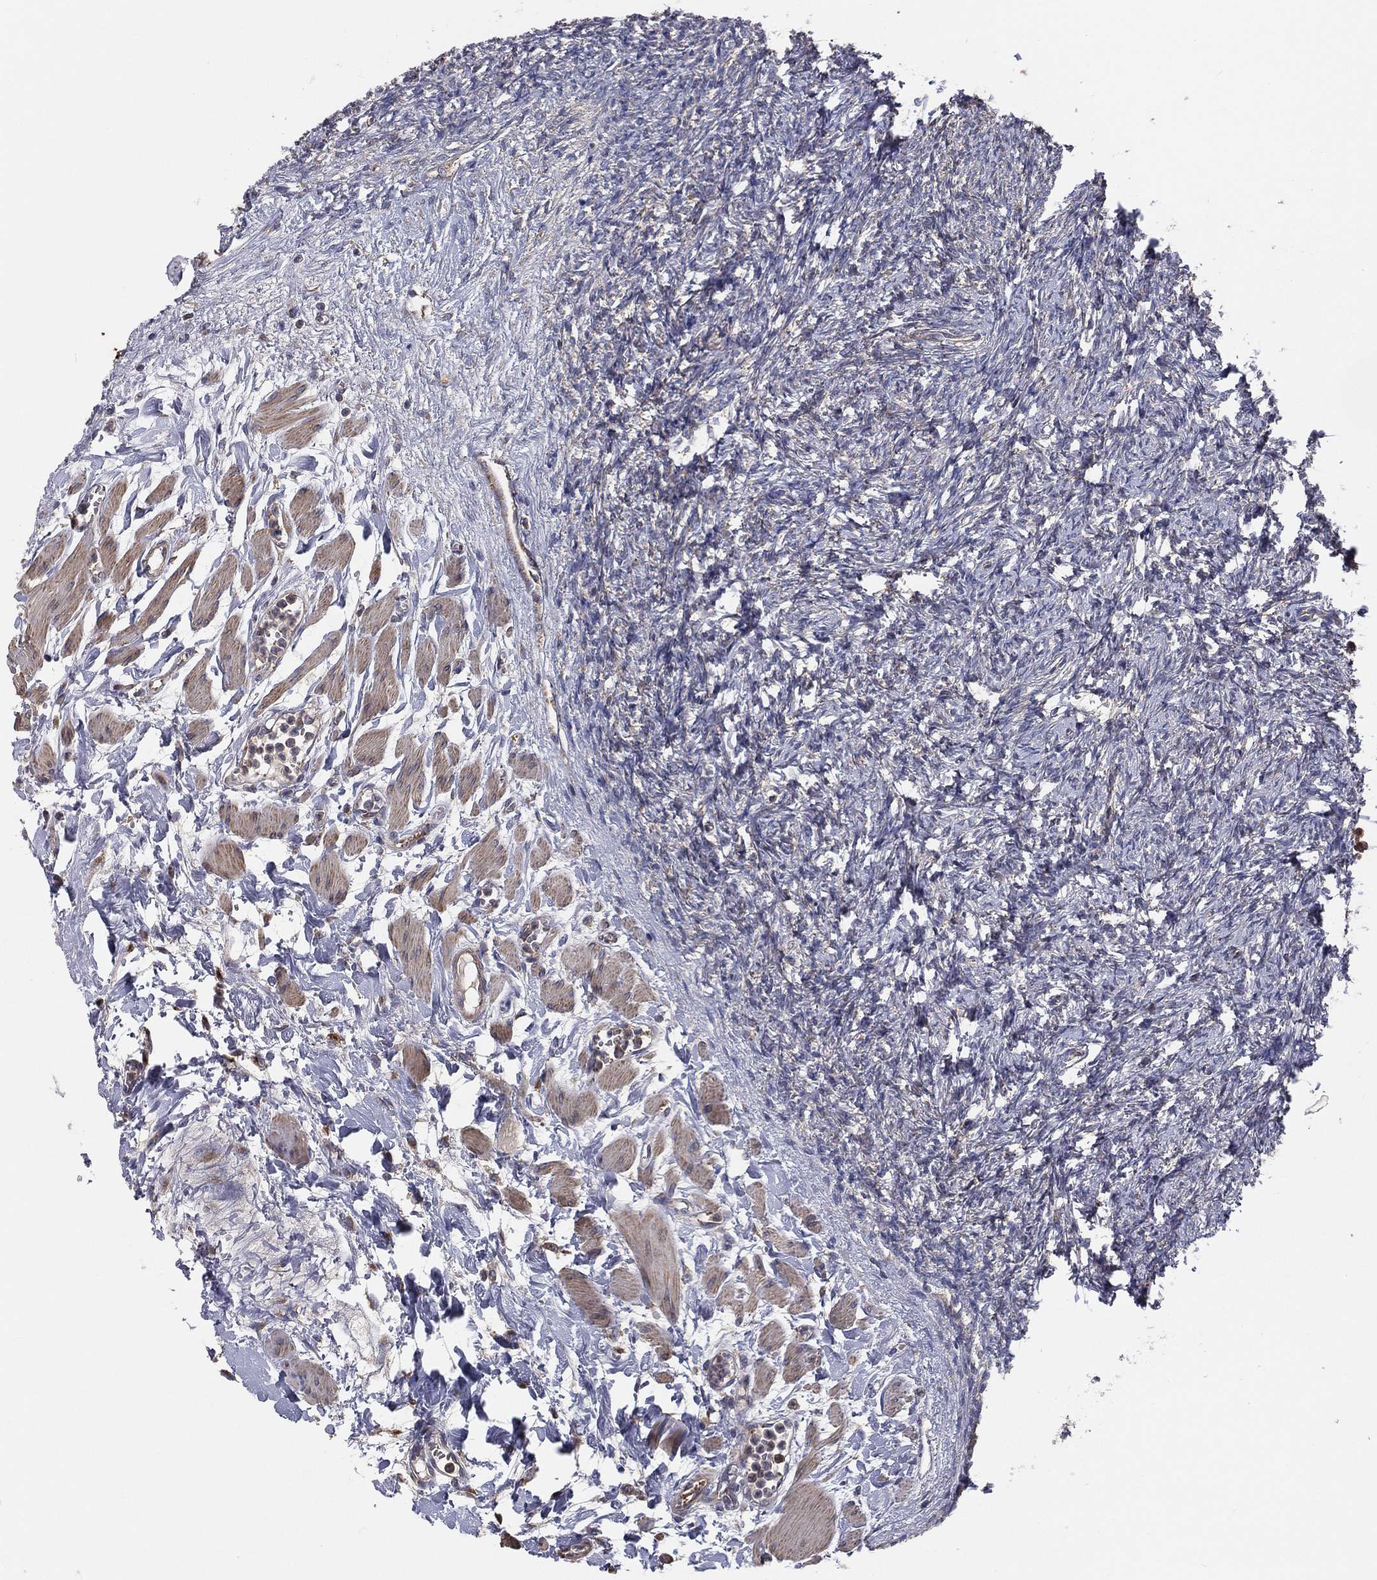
{"staining": {"intensity": "moderate", "quantity": ">75%", "location": "cytoplasmic/membranous"}, "tissue": "ovary", "cell_type": "Follicle cells", "image_type": "normal", "snomed": [{"axis": "morphology", "description": "Normal tissue, NOS"}, {"axis": "topography", "description": "Fallopian tube"}, {"axis": "topography", "description": "Ovary"}], "caption": "Brown immunohistochemical staining in benign ovary demonstrates moderate cytoplasmic/membranous expression in approximately >75% of follicle cells. The protein of interest is stained brown, and the nuclei are stained in blue (DAB IHC with brightfield microscopy, high magnification).", "gene": "EIF2B5", "patient": {"sex": "female", "age": 33}}